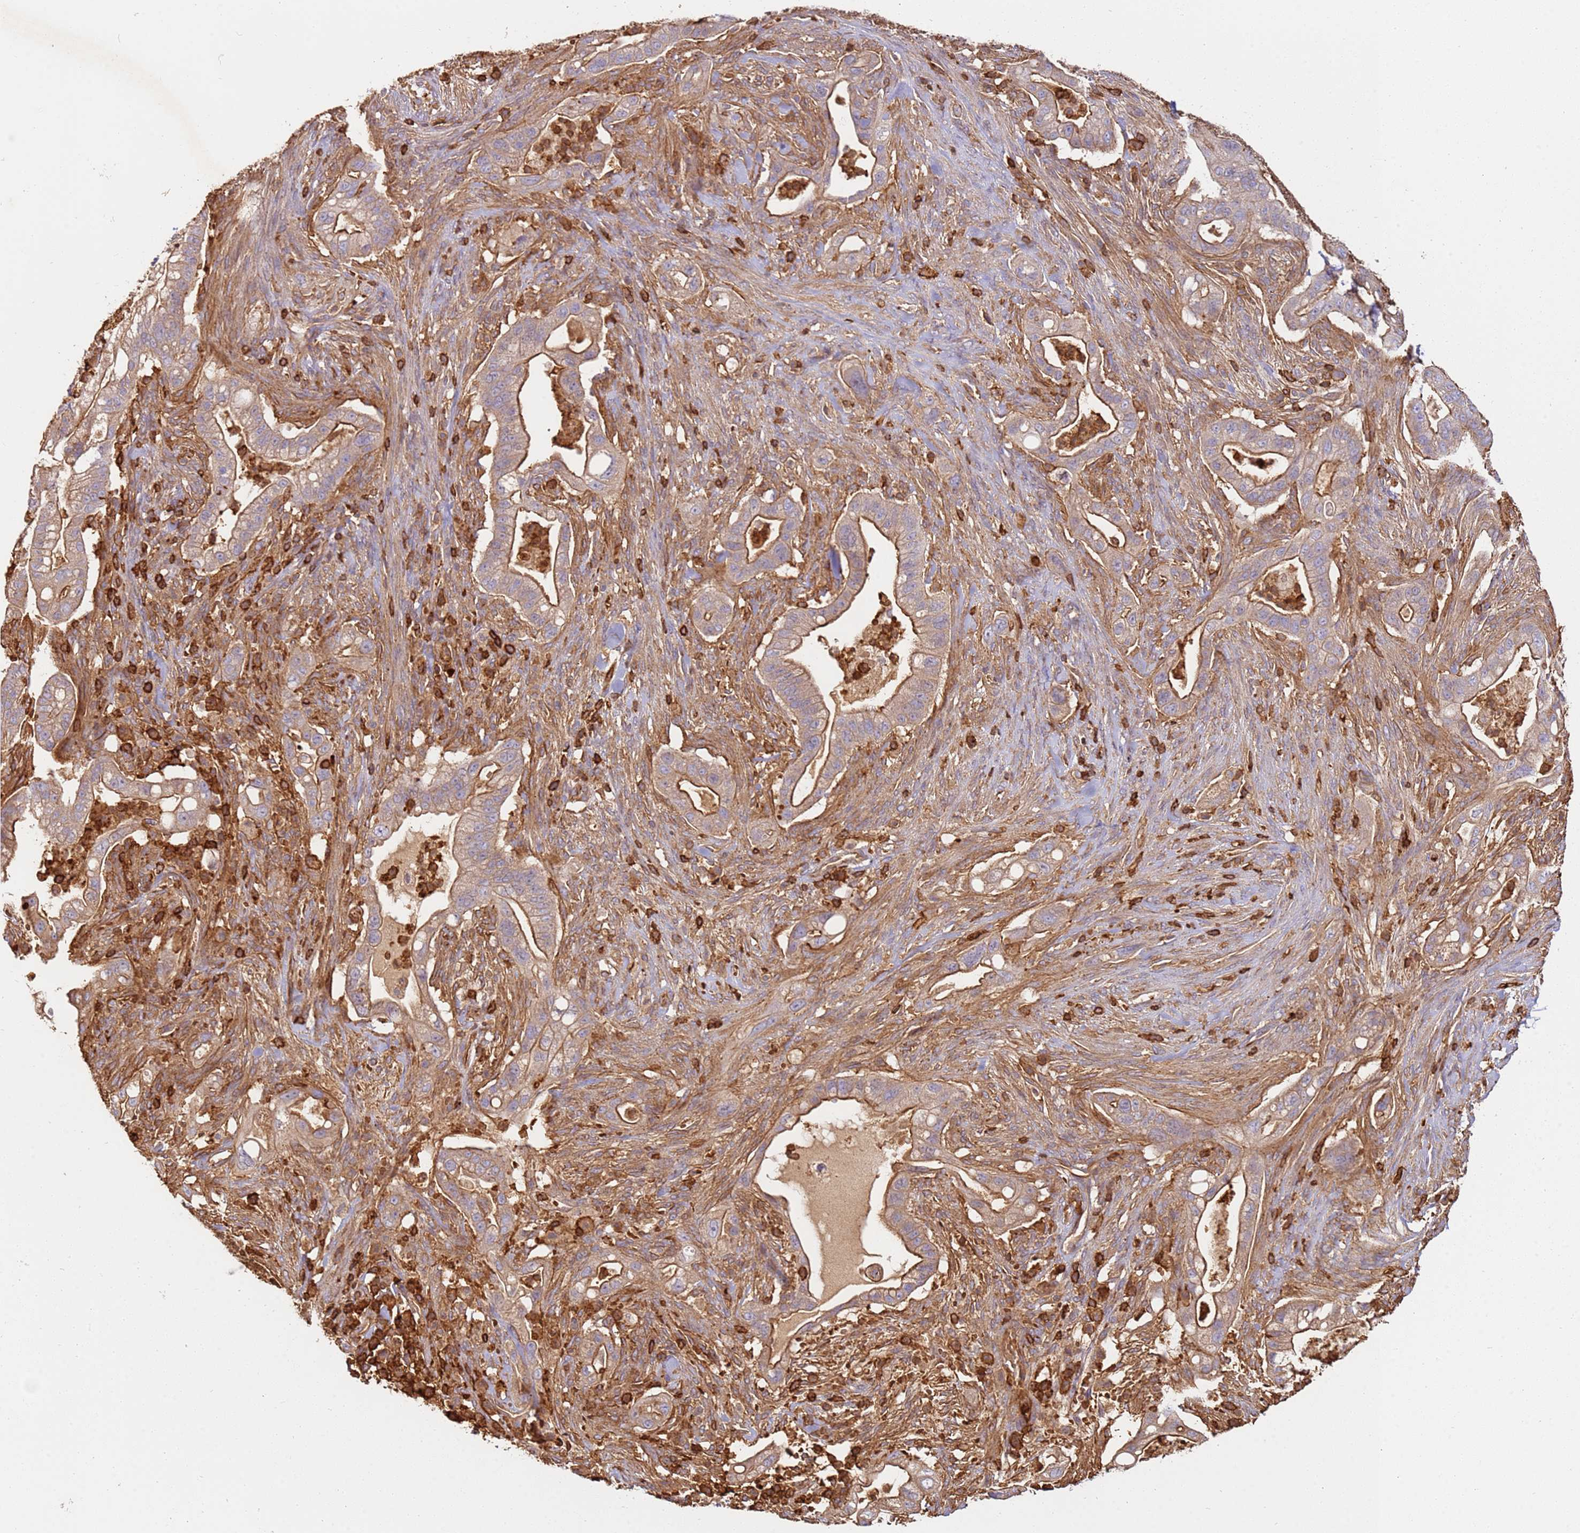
{"staining": {"intensity": "moderate", "quantity": ">75%", "location": "cytoplasmic/membranous"}, "tissue": "pancreatic cancer", "cell_type": "Tumor cells", "image_type": "cancer", "snomed": [{"axis": "morphology", "description": "Adenocarcinoma, NOS"}, {"axis": "topography", "description": "Pancreas"}], "caption": "Pancreatic cancer (adenocarcinoma) stained with immunohistochemistry (IHC) displays moderate cytoplasmic/membranous positivity in approximately >75% of tumor cells.", "gene": "OR6P1", "patient": {"sex": "male", "age": 44}}